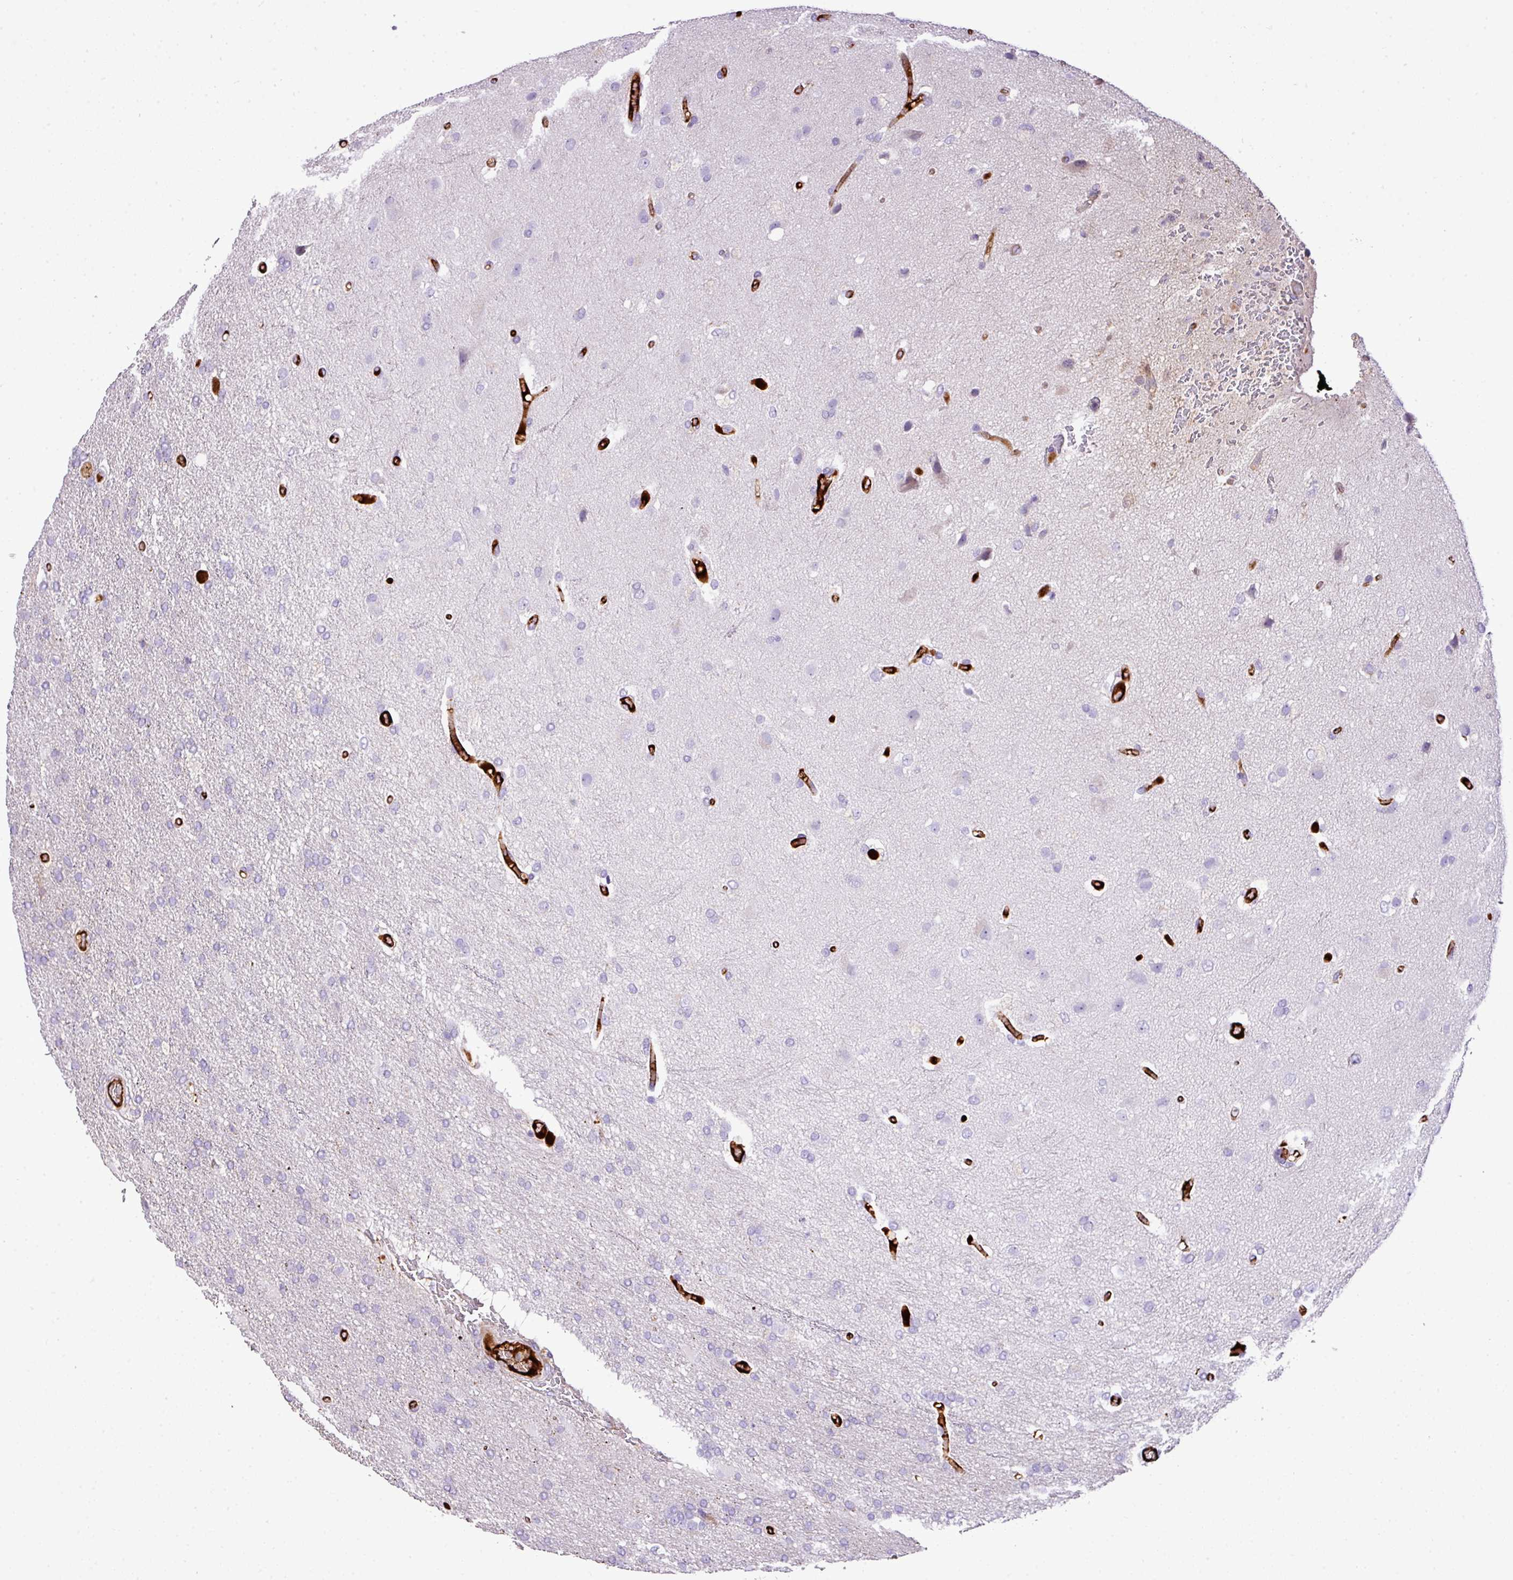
{"staining": {"intensity": "negative", "quantity": "none", "location": "none"}, "tissue": "glioma", "cell_type": "Tumor cells", "image_type": "cancer", "snomed": [{"axis": "morphology", "description": "Glioma, malignant, High grade"}, {"axis": "topography", "description": "Brain"}], "caption": "Image shows no significant protein staining in tumor cells of malignant glioma (high-grade).", "gene": "CTXN2", "patient": {"sex": "female", "age": 74}}